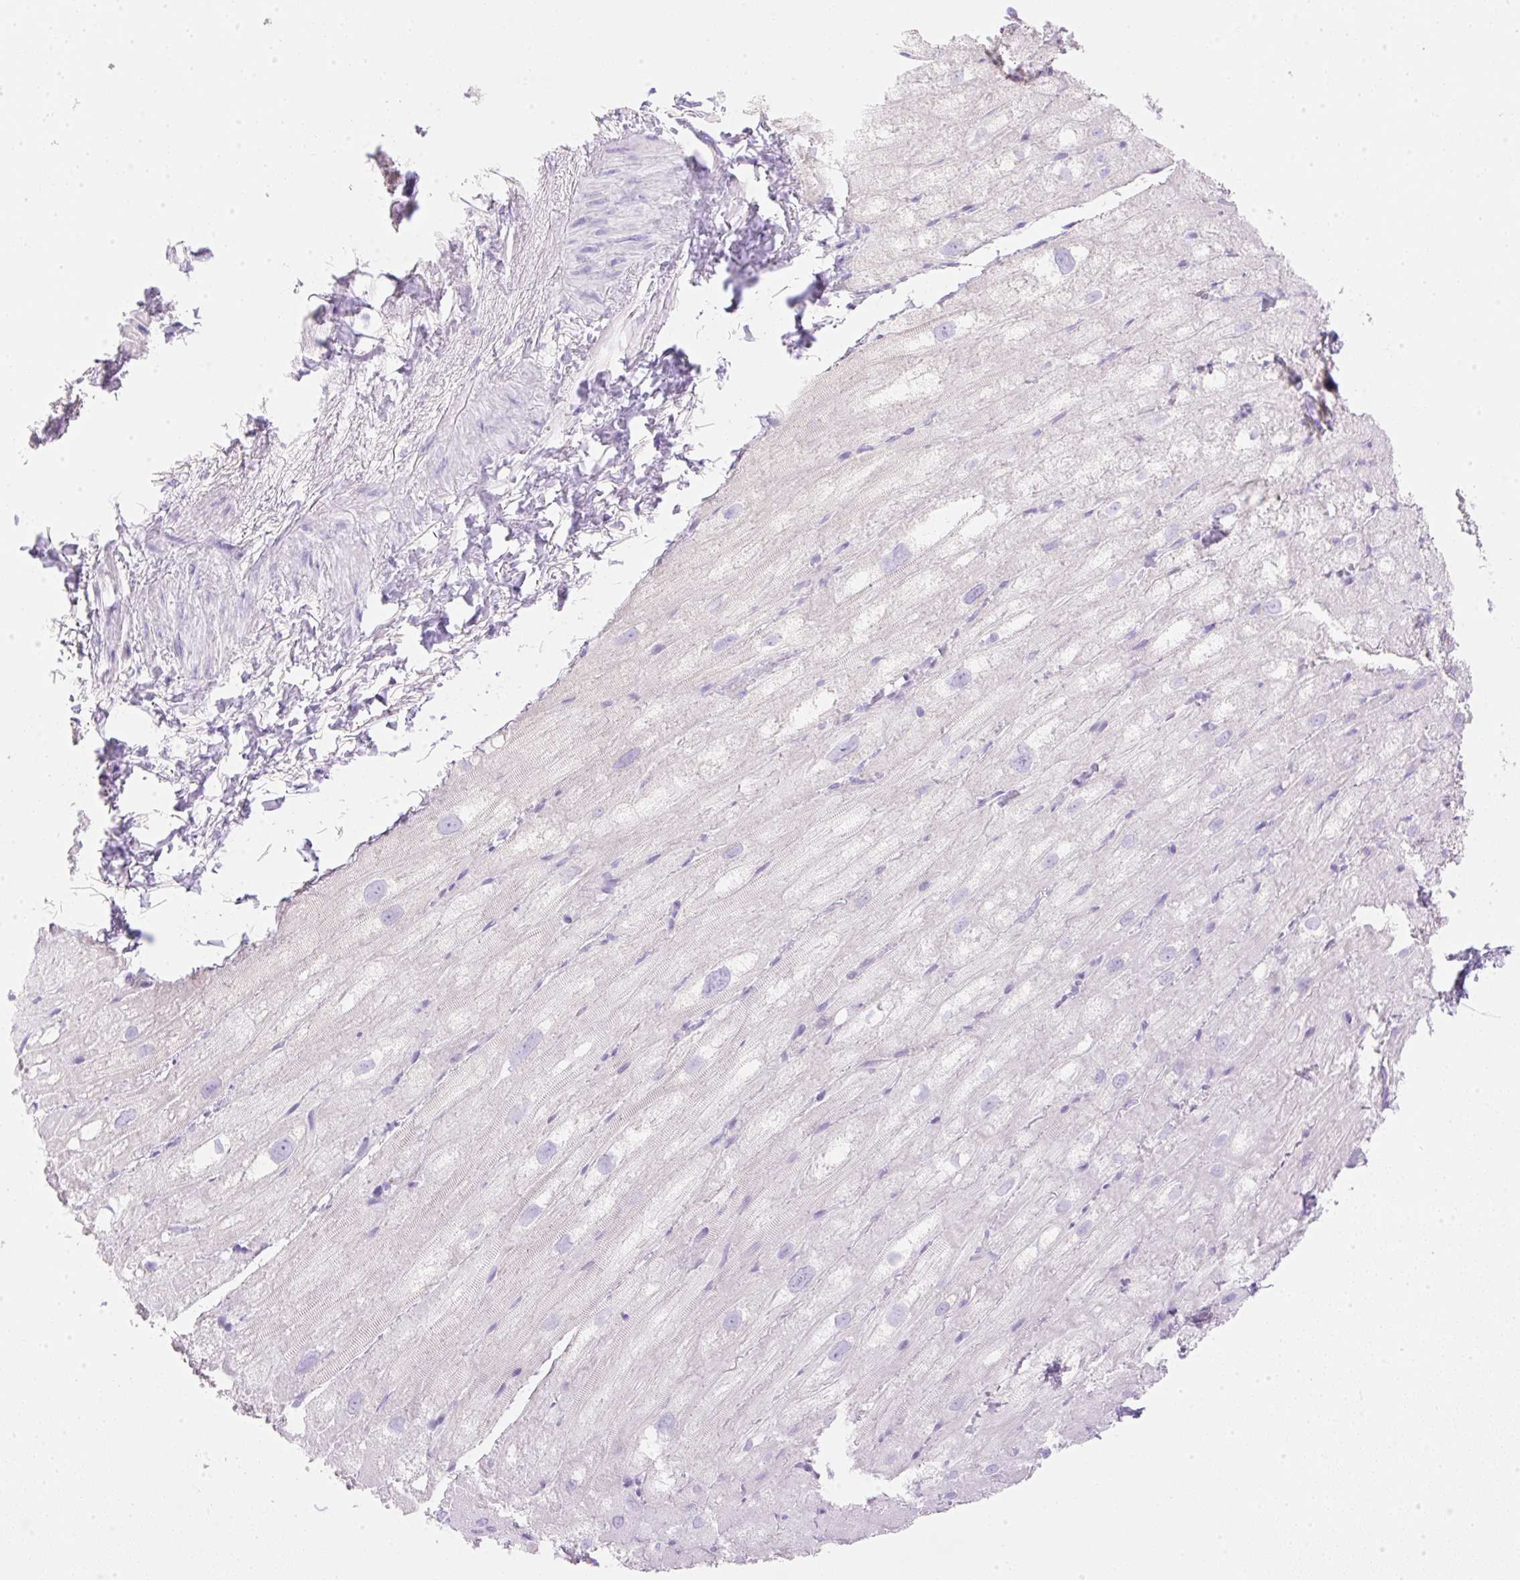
{"staining": {"intensity": "negative", "quantity": "none", "location": "none"}, "tissue": "heart muscle", "cell_type": "Cardiomyocytes", "image_type": "normal", "snomed": [{"axis": "morphology", "description": "Normal tissue, NOS"}, {"axis": "topography", "description": "Heart"}], "caption": "Immunohistochemistry (IHC) of benign heart muscle demonstrates no staining in cardiomyocytes.", "gene": "CDX1", "patient": {"sex": "male", "age": 62}}